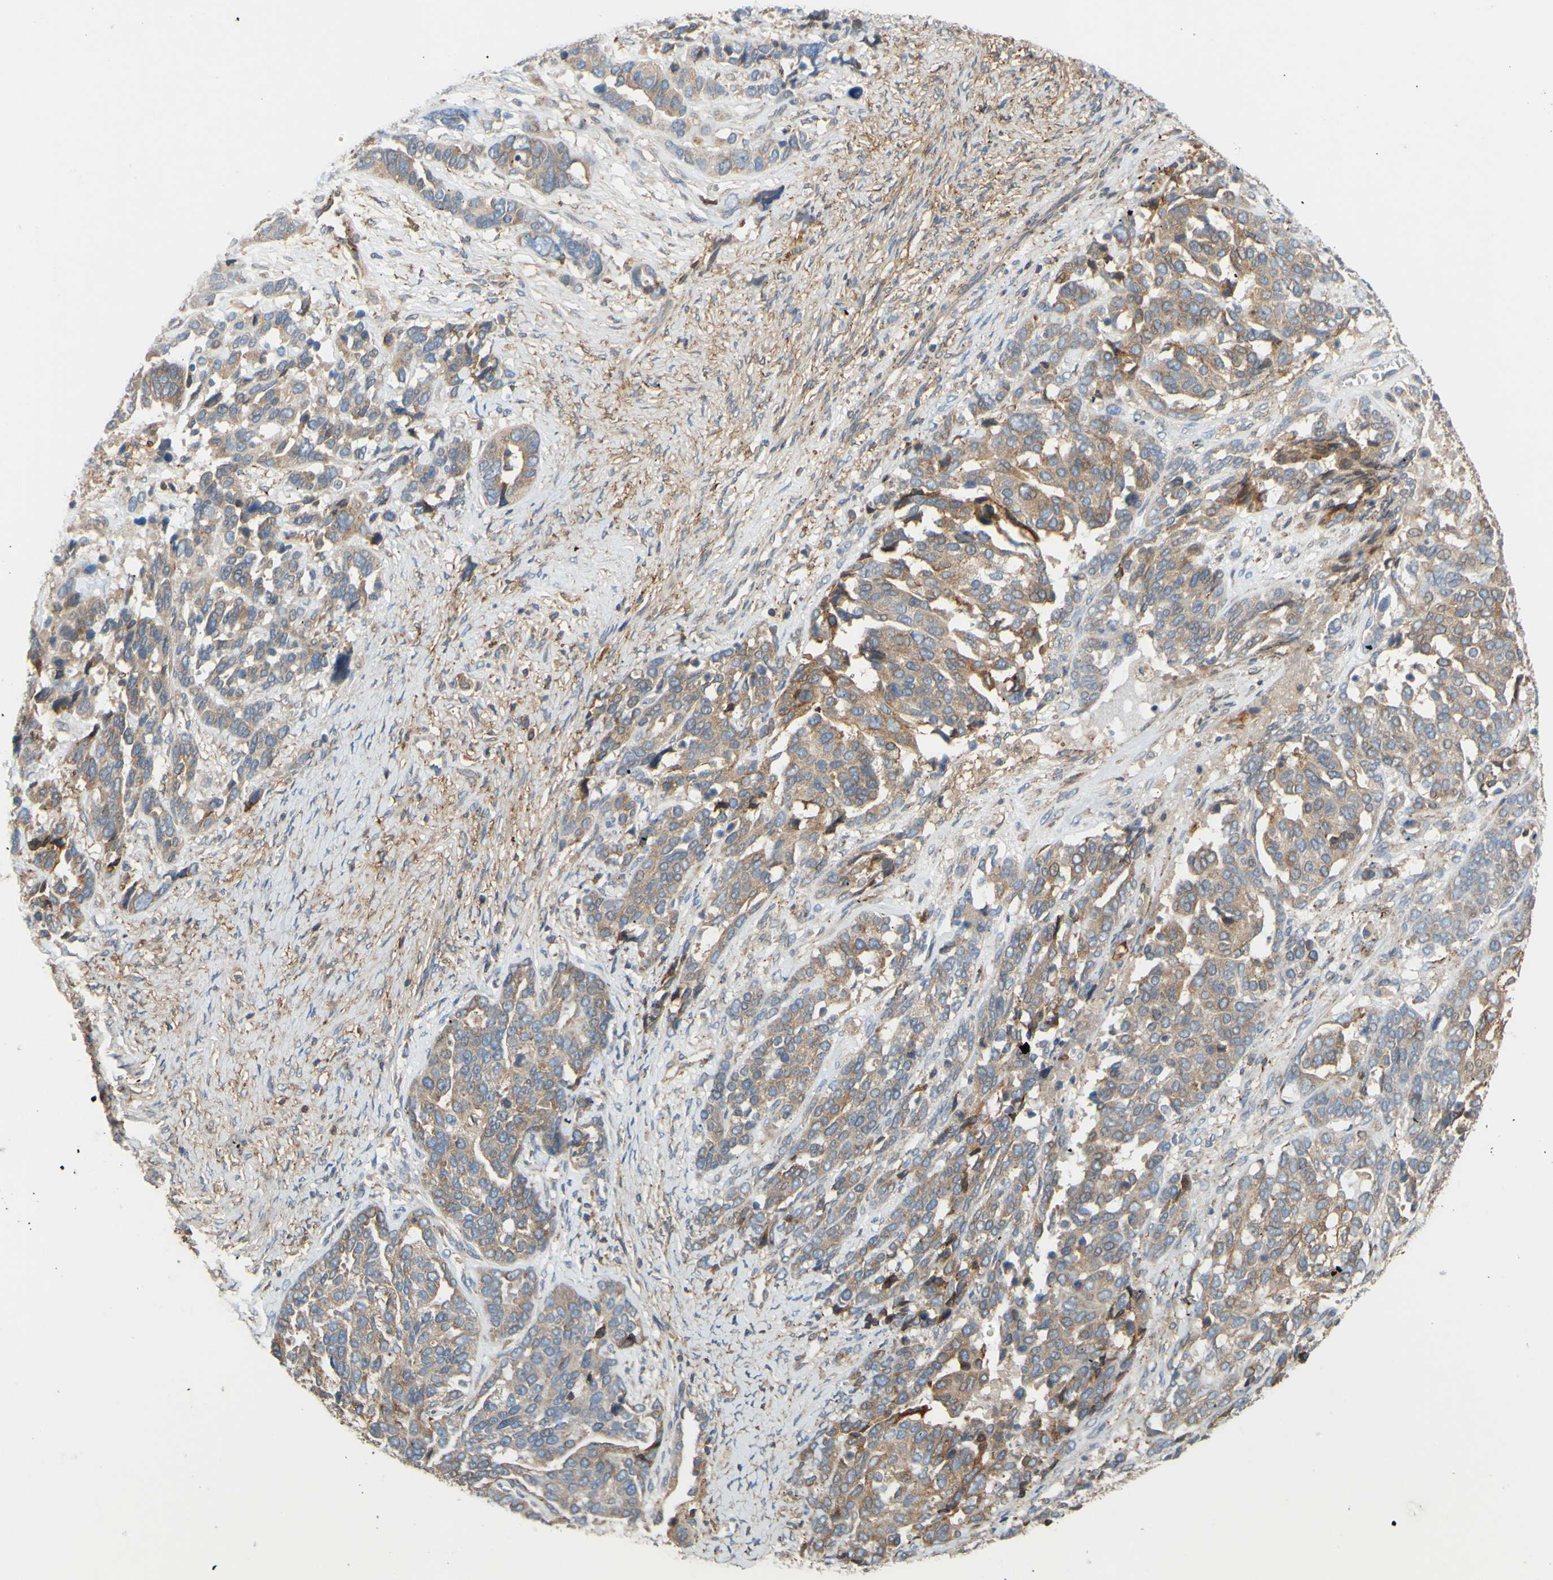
{"staining": {"intensity": "weak", "quantity": ">75%", "location": "cytoplasmic/membranous"}, "tissue": "ovarian cancer", "cell_type": "Tumor cells", "image_type": "cancer", "snomed": [{"axis": "morphology", "description": "Cystadenocarcinoma, serous, NOS"}, {"axis": "topography", "description": "Ovary"}], "caption": "DAB (3,3'-diaminobenzidine) immunohistochemical staining of human ovarian cancer reveals weak cytoplasmic/membranous protein expression in approximately >75% of tumor cells. Ihc stains the protein of interest in brown and the nuclei are stained blue.", "gene": "POR", "patient": {"sex": "female", "age": 44}}